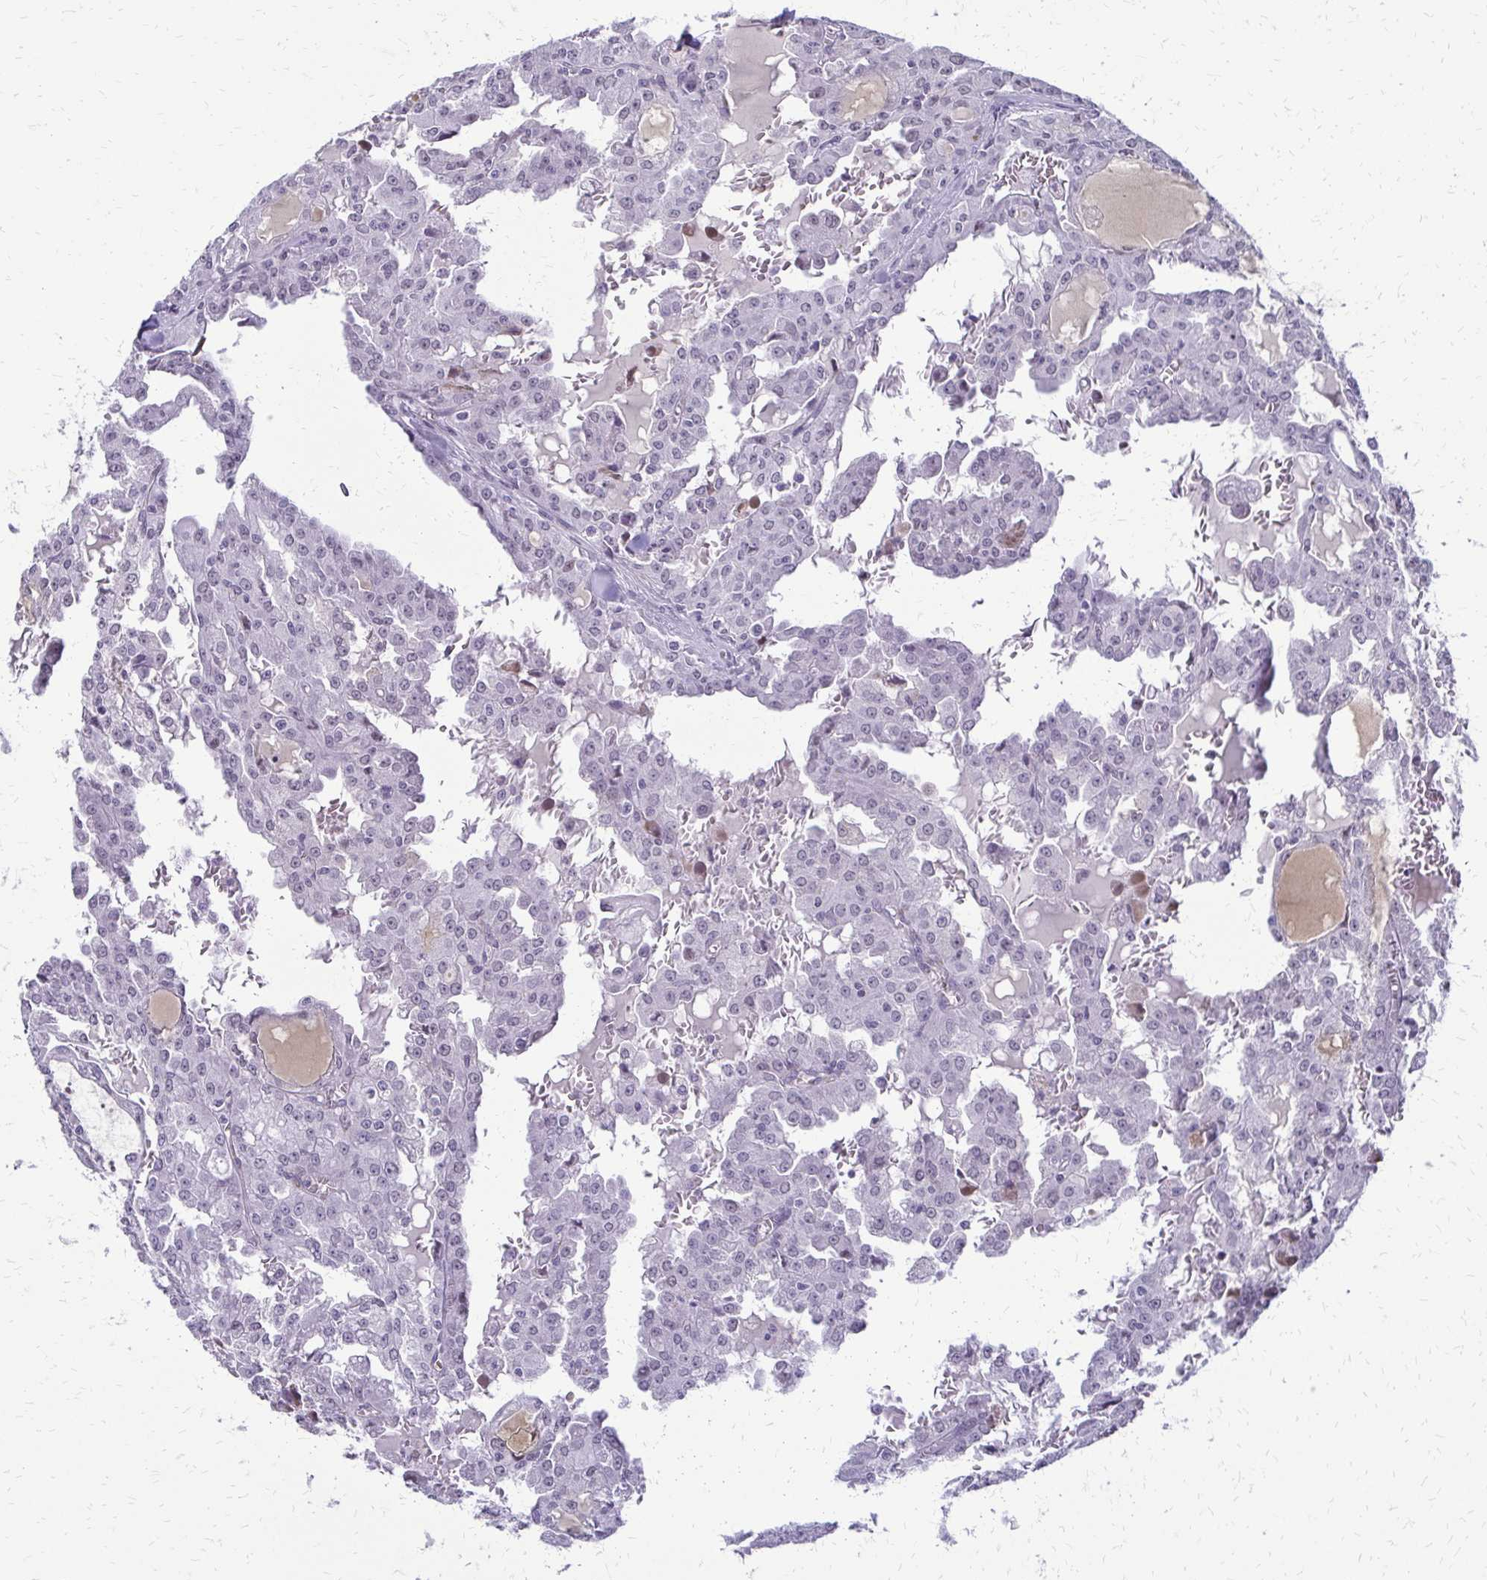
{"staining": {"intensity": "negative", "quantity": "none", "location": "none"}, "tissue": "head and neck cancer", "cell_type": "Tumor cells", "image_type": "cancer", "snomed": [{"axis": "morphology", "description": "Adenocarcinoma, NOS"}, {"axis": "topography", "description": "Head-Neck"}], "caption": "Tumor cells are negative for protein expression in human head and neck cancer. Brightfield microscopy of IHC stained with DAB (3,3'-diaminobenzidine) (brown) and hematoxylin (blue), captured at high magnification.", "gene": "FAM162B", "patient": {"sex": "male", "age": 64}}